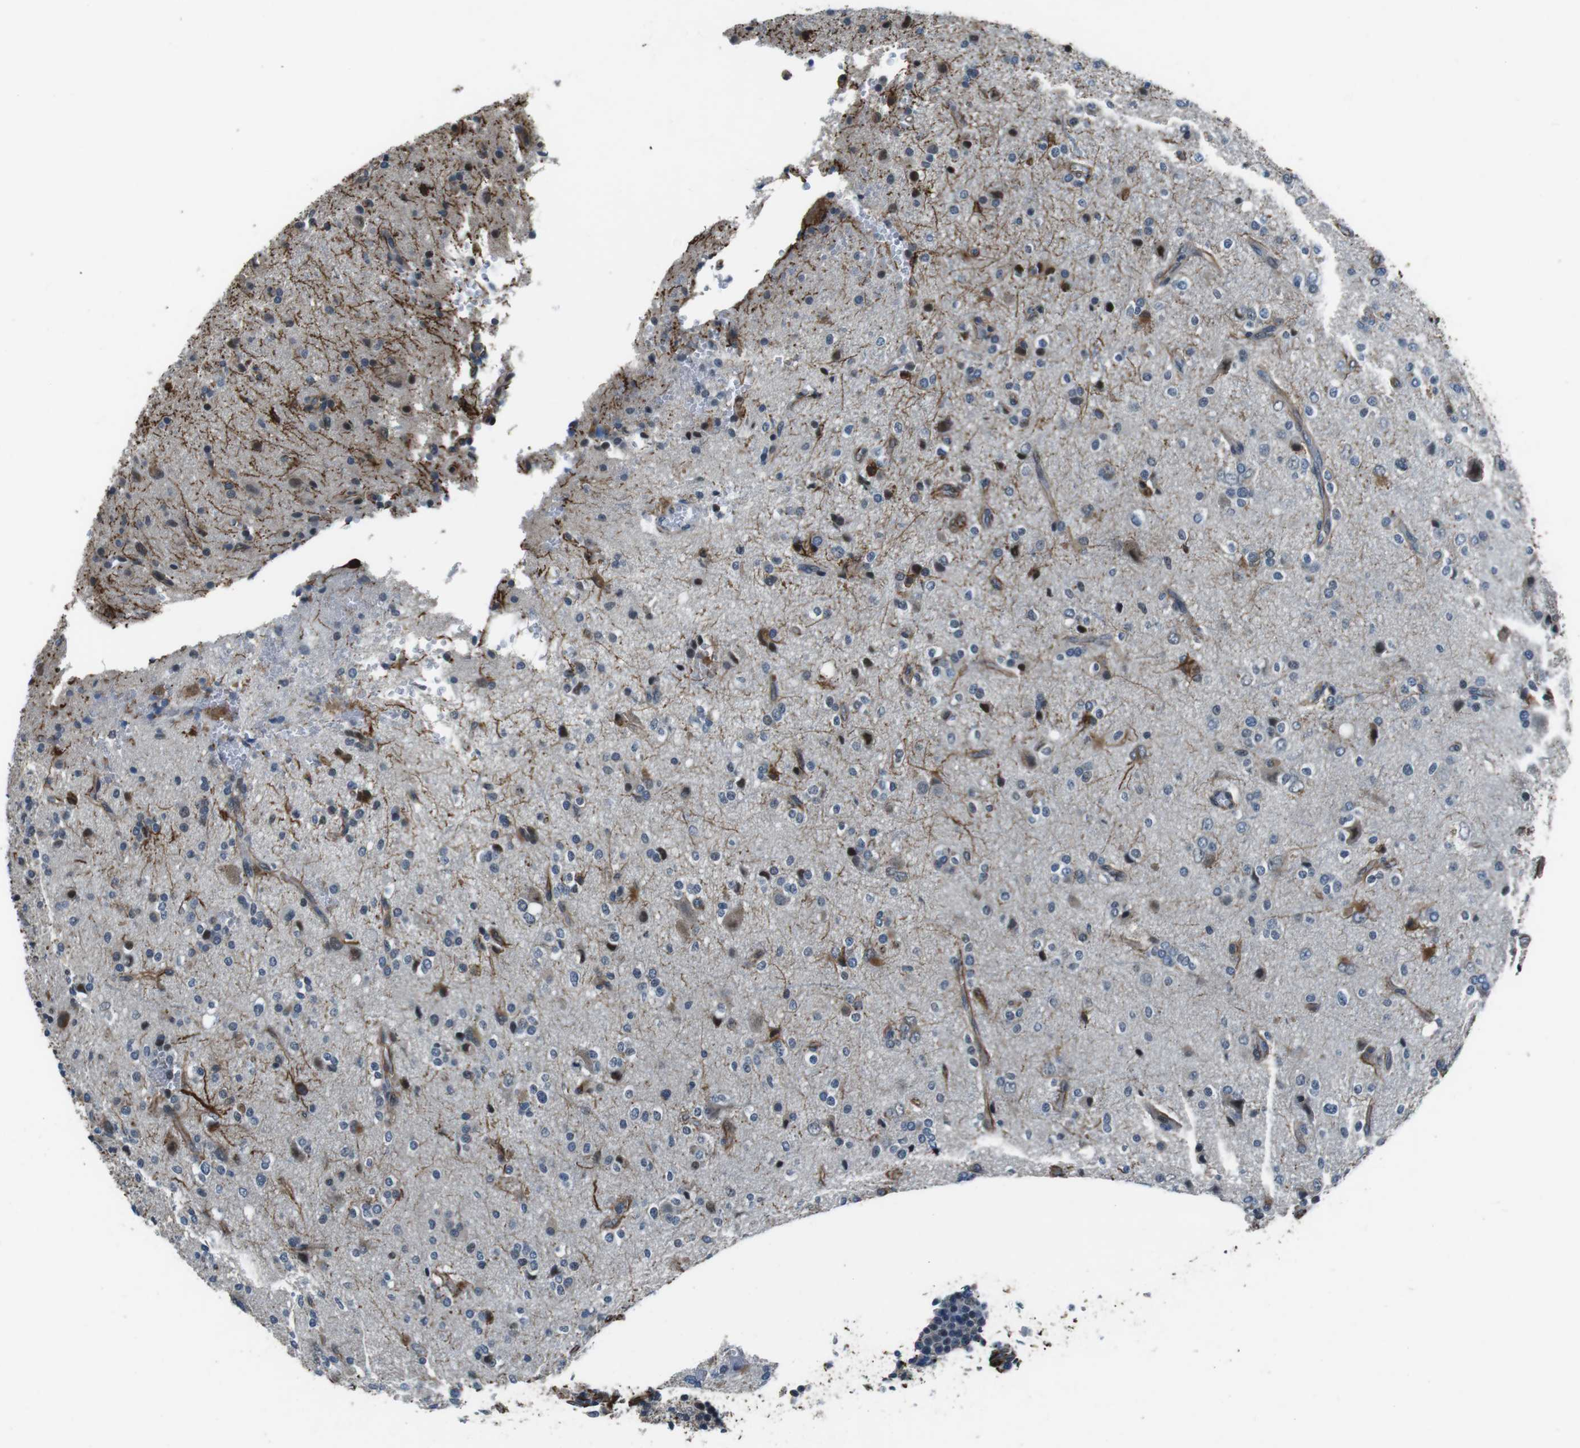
{"staining": {"intensity": "strong", "quantity": "<25%", "location": "nuclear"}, "tissue": "glioma", "cell_type": "Tumor cells", "image_type": "cancer", "snomed": [{"axis": "morphology", "description": "Glioma, malignant, High grade"}, {"axis": "topography", "description": "Brain"}], "caption": "IHC photomicrograph of glioma stained for a protein (brown), which displays medium levels of strong nuclear expression in about <25% of tumor cells.", "gene": "LRRC49", "patient": {"sex": "male", "age": 47}}